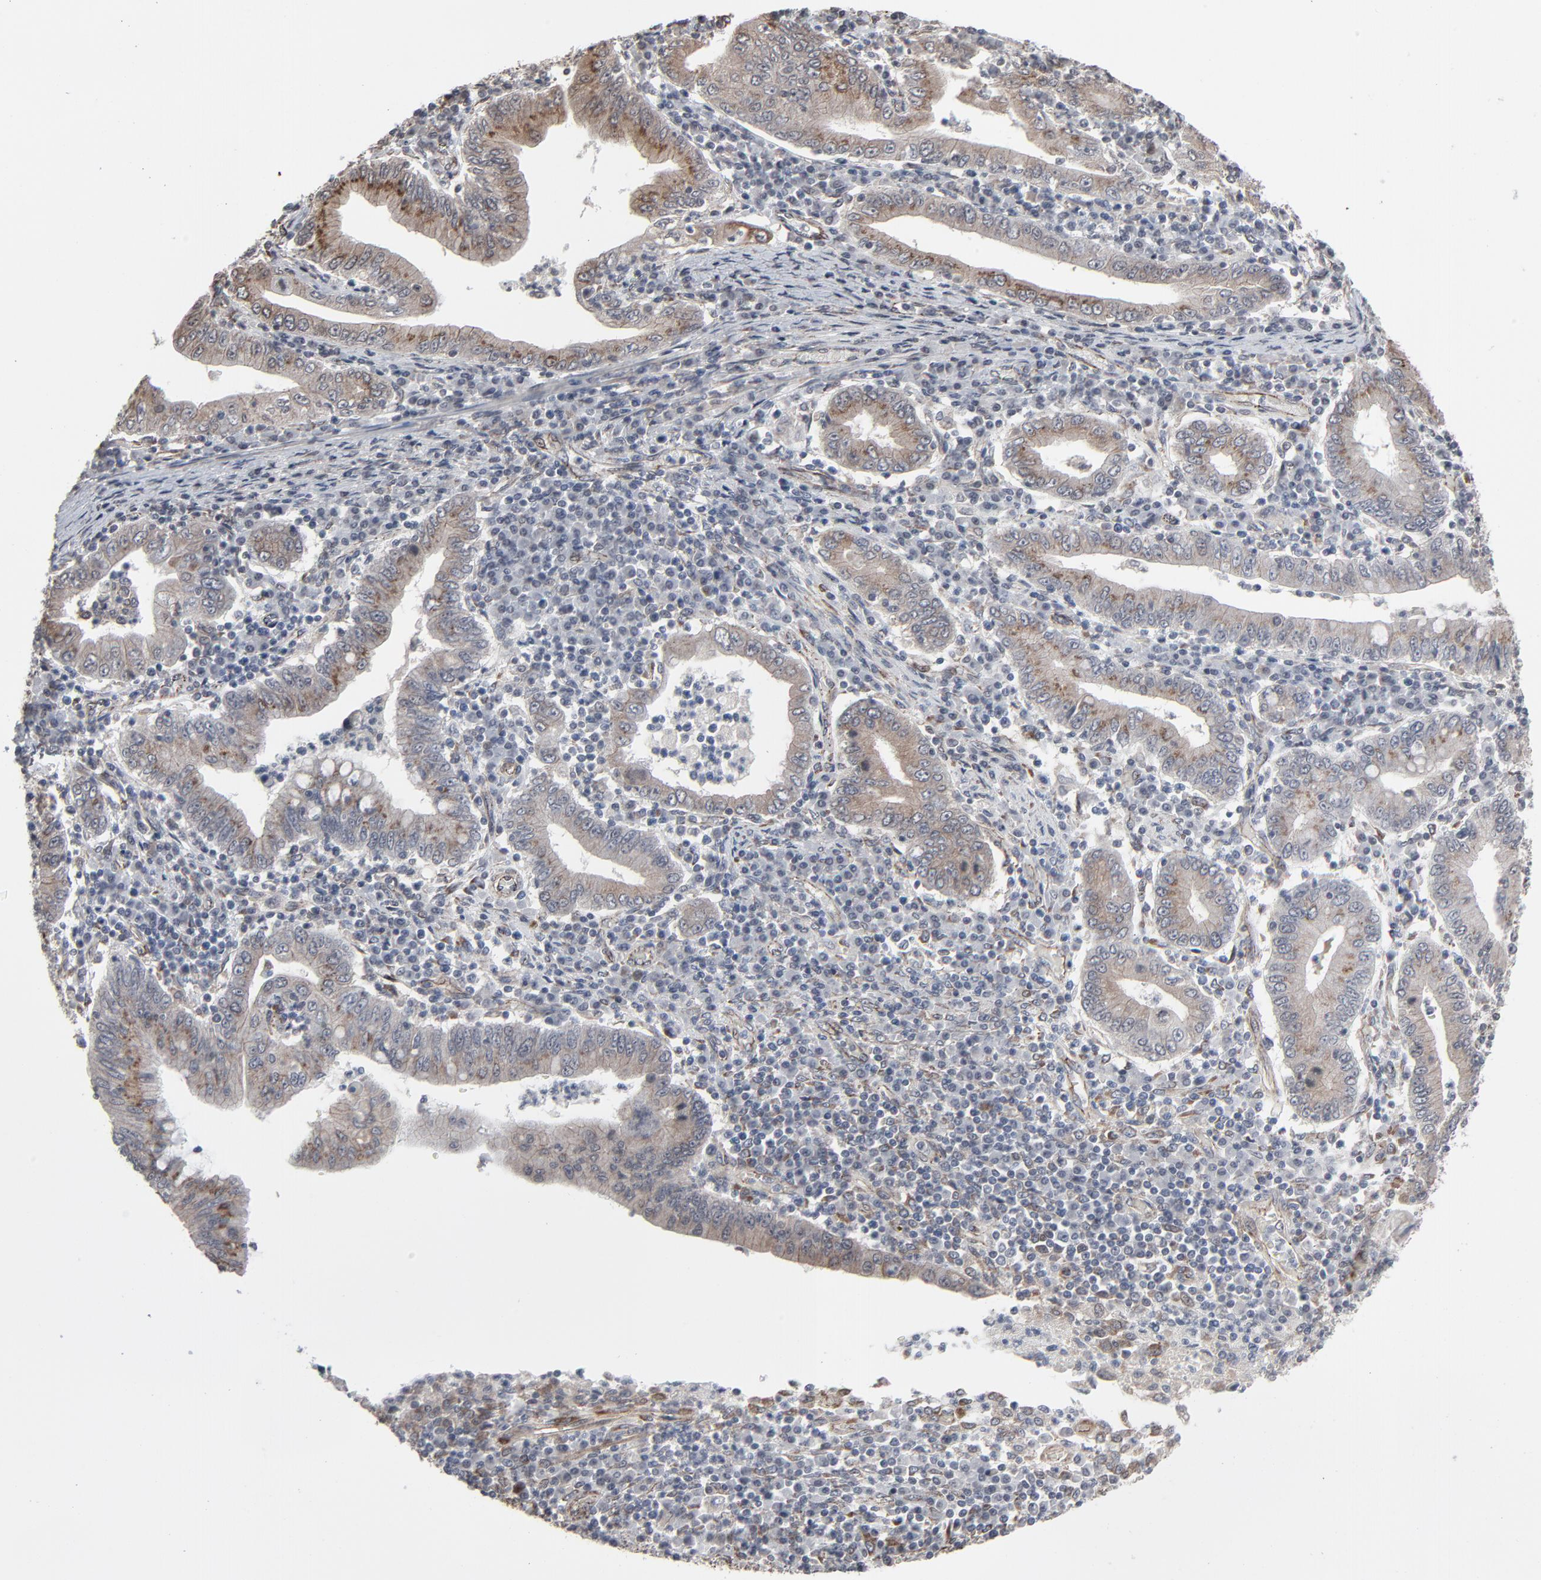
{"staining": {"intensity": "weak", "quantity": ">75%", "location": "cytoplasmic/membranous"}, "tissue": "stomach cancer", "cell_type": "Tumor cells", "image_type": "cancer", "snomed": [{"axis": "morphology", "description": "Normal tissue, NOS"}, {"axis": "morphology", "description": "Adenocarcinoma, NOS"}, {"axis": "topography", "description": "Esophagus"}, {"axis": "topography", "description": "Stomach, upper"}, {"axis": "topography", "description": "Peripheral nerve tissue"}], "caption": "Tumor cells show low levels of weak cytoplasmic/membranous positivity in about >75% of cells in human stomach cancer (adenocarcinoma).", "gene": "CTNND1", "patient": {"sex": "male", "age": 62}}